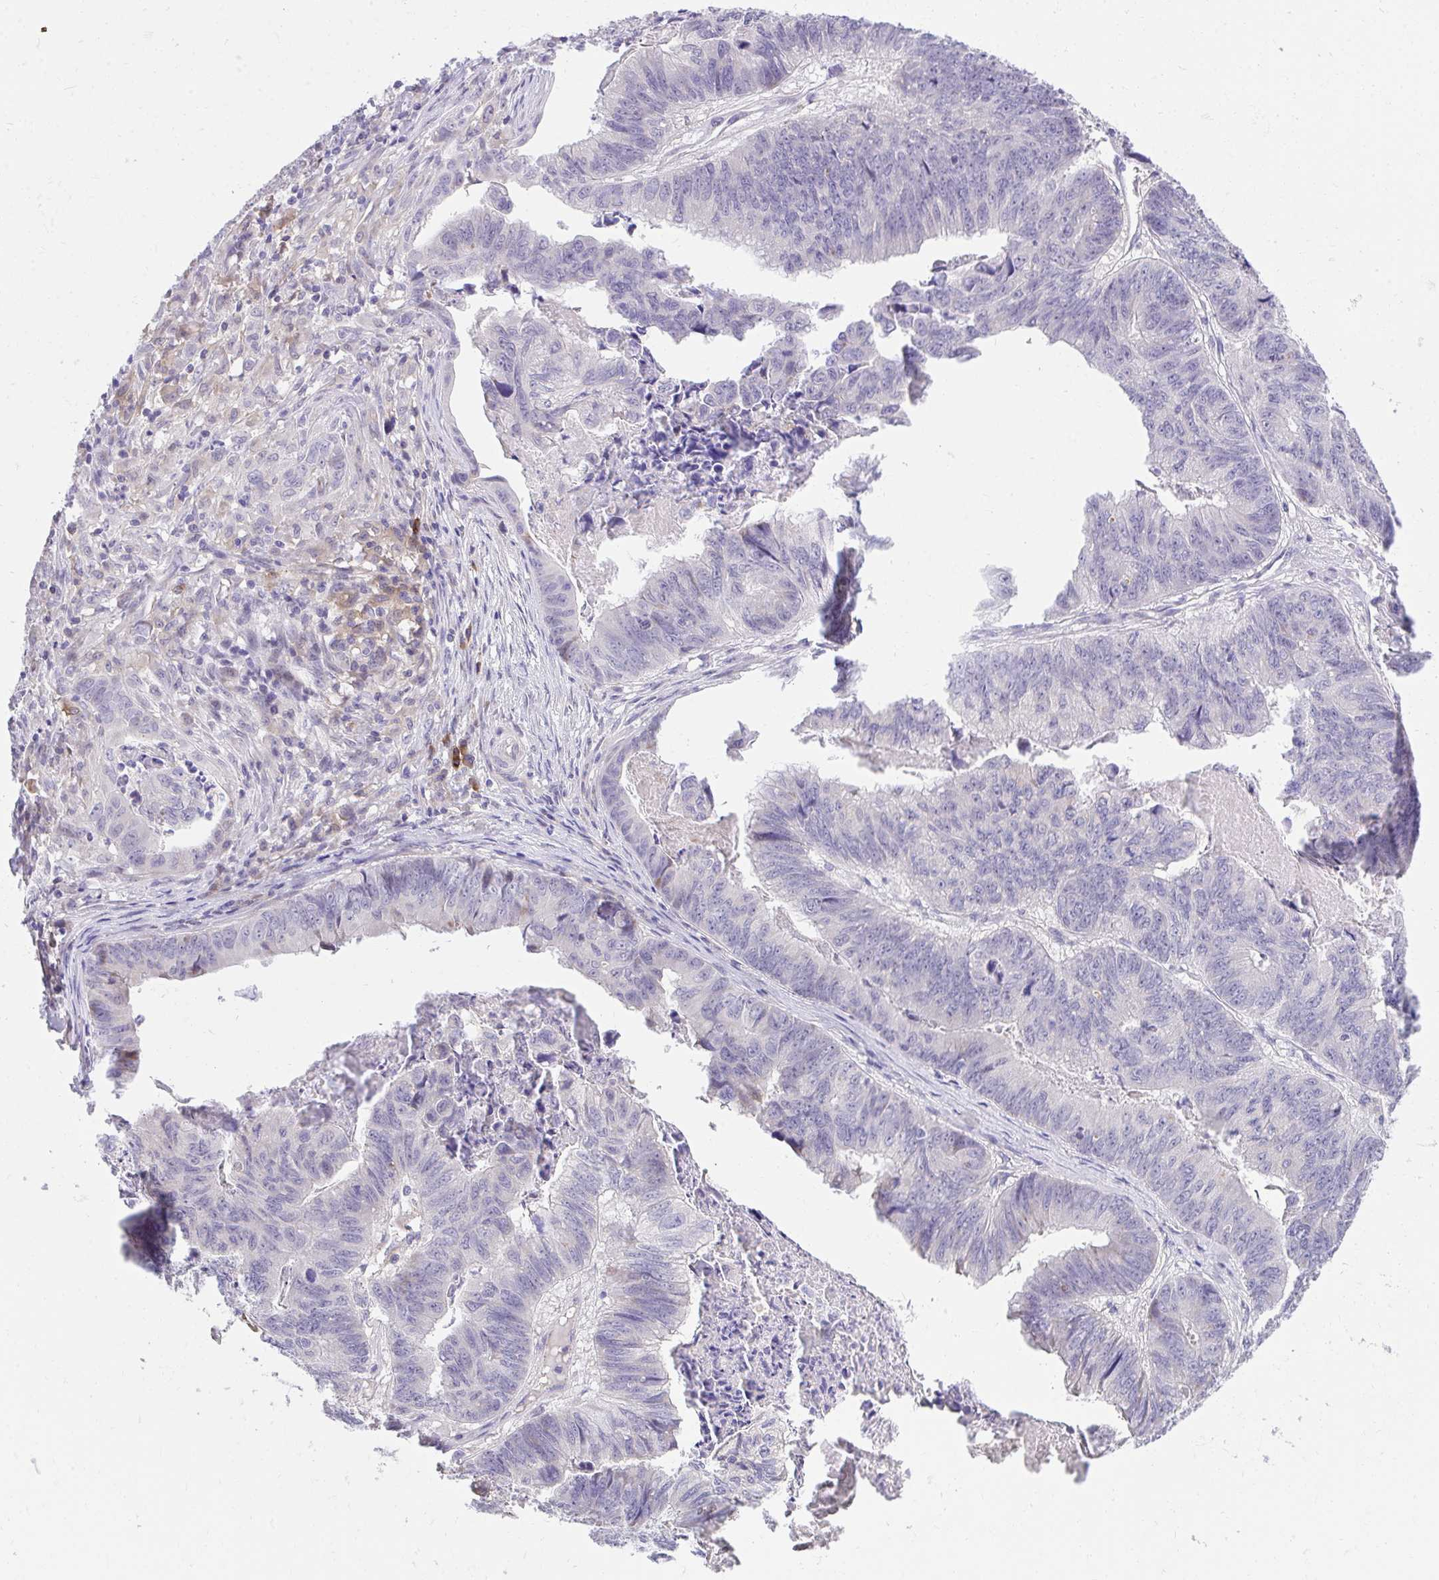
{"staining": {"intensity": "negative", "quantity": "none", "location": "none"}, "tissue": "stomach cancer", "cell_type": "Tumor cells", "image_type": "cancer", "snomed": [{"axis": "morphology", "description": "Adenocarcinoma, NOS"}, {"axis": "topography", "description": "Stomach, lower"}], "caption": "A histopathology image of human stomach cancer (adenocarcinoma) is negative for staining in tumor cells.", "gene": "SLAMF7", "patient": {"sex": "male", "age": 77}}